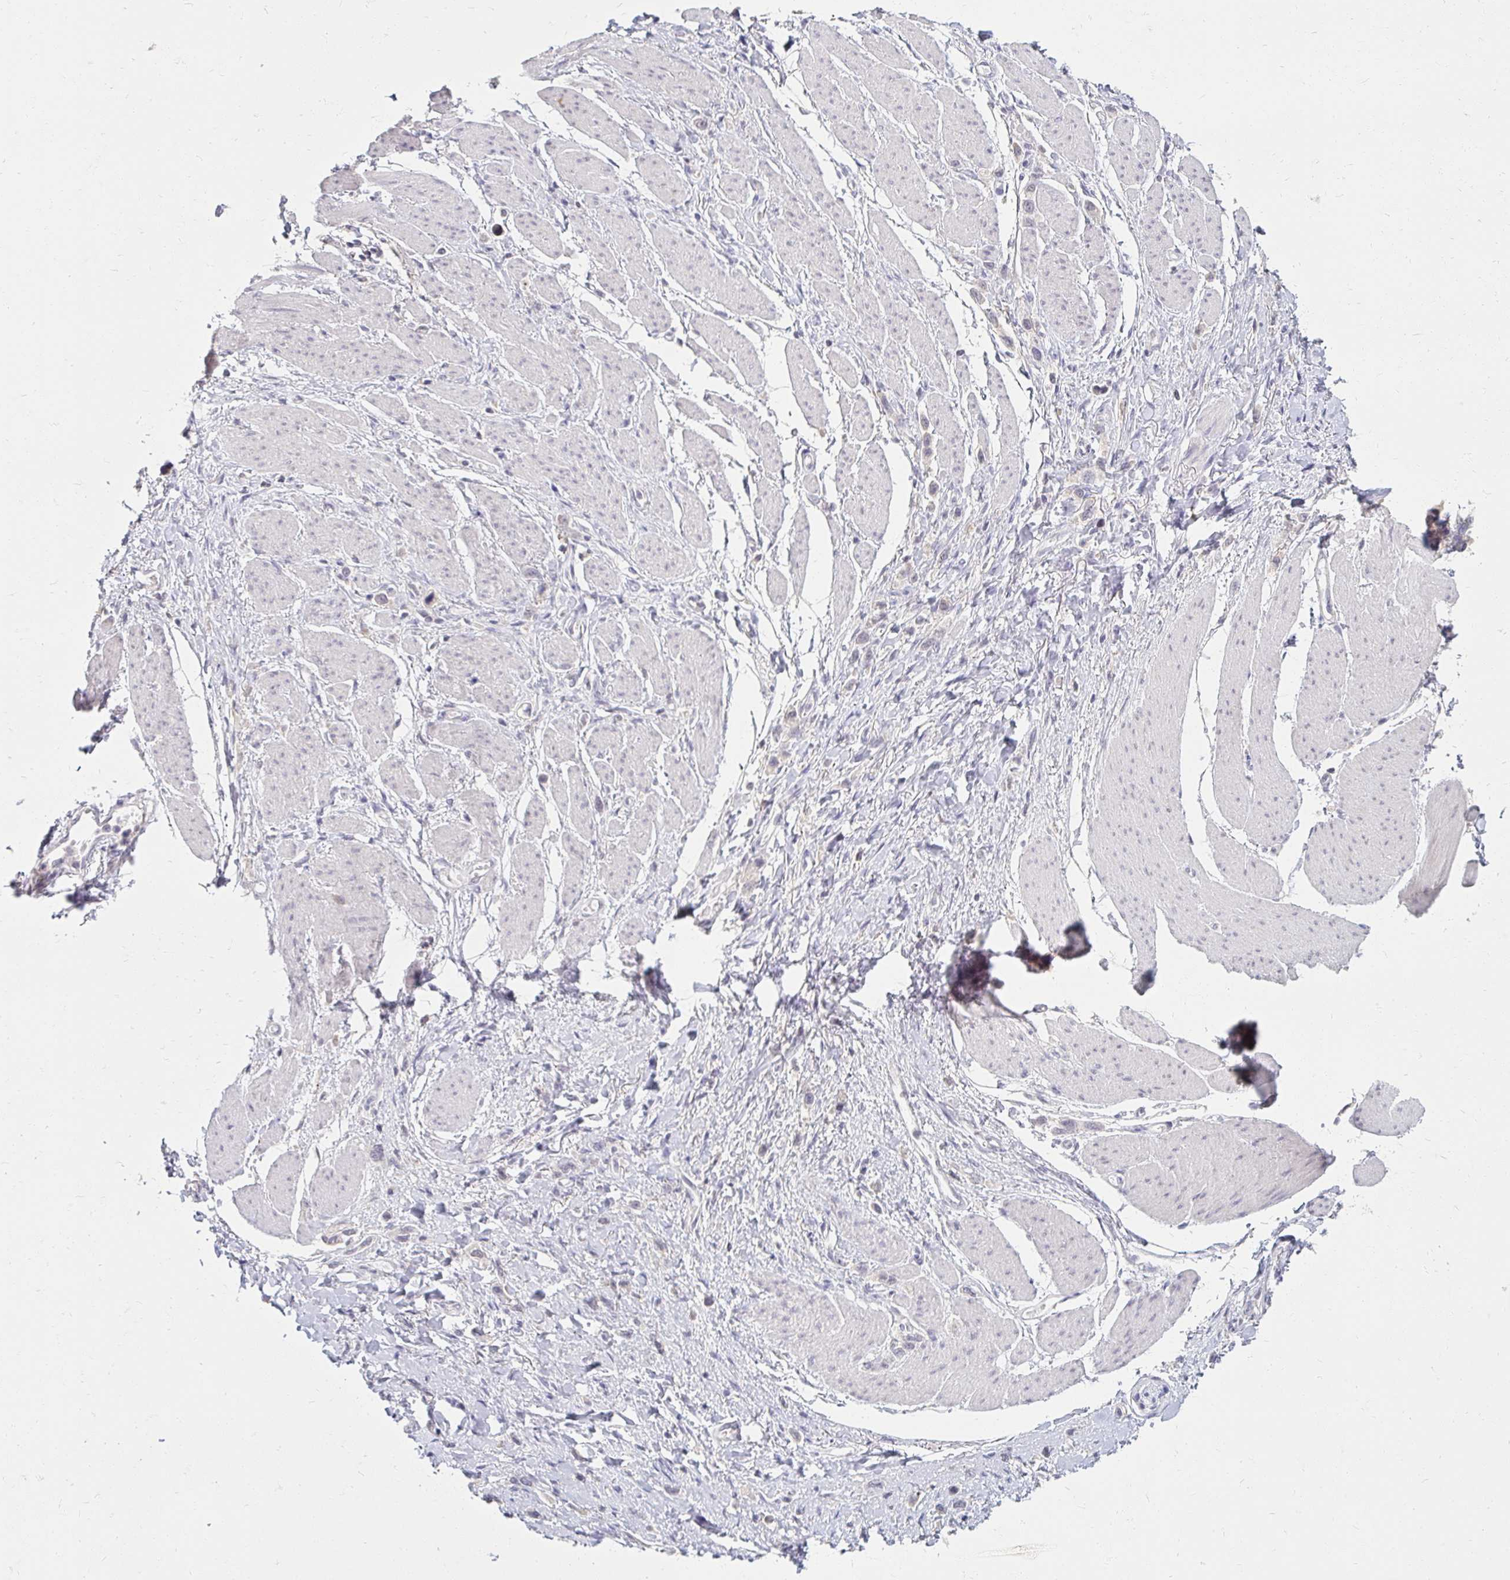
{"staining": {"intensity": "negative", "quantity": "none", "location": "none"}, "tissue": "stomach cancer", "cell_type": "Tumor cells", "image_type": "cancer", "snomed": [{"axis": "morphology", "description": "Adenocarcinoma, NOS"}, {"axis": "topography", "description": "Stomach"}], "caption": "Tumor cells show no significant staining in stomach cancer.", "gene": "DDN", "patient": {"sex": "female", "age": 65}}